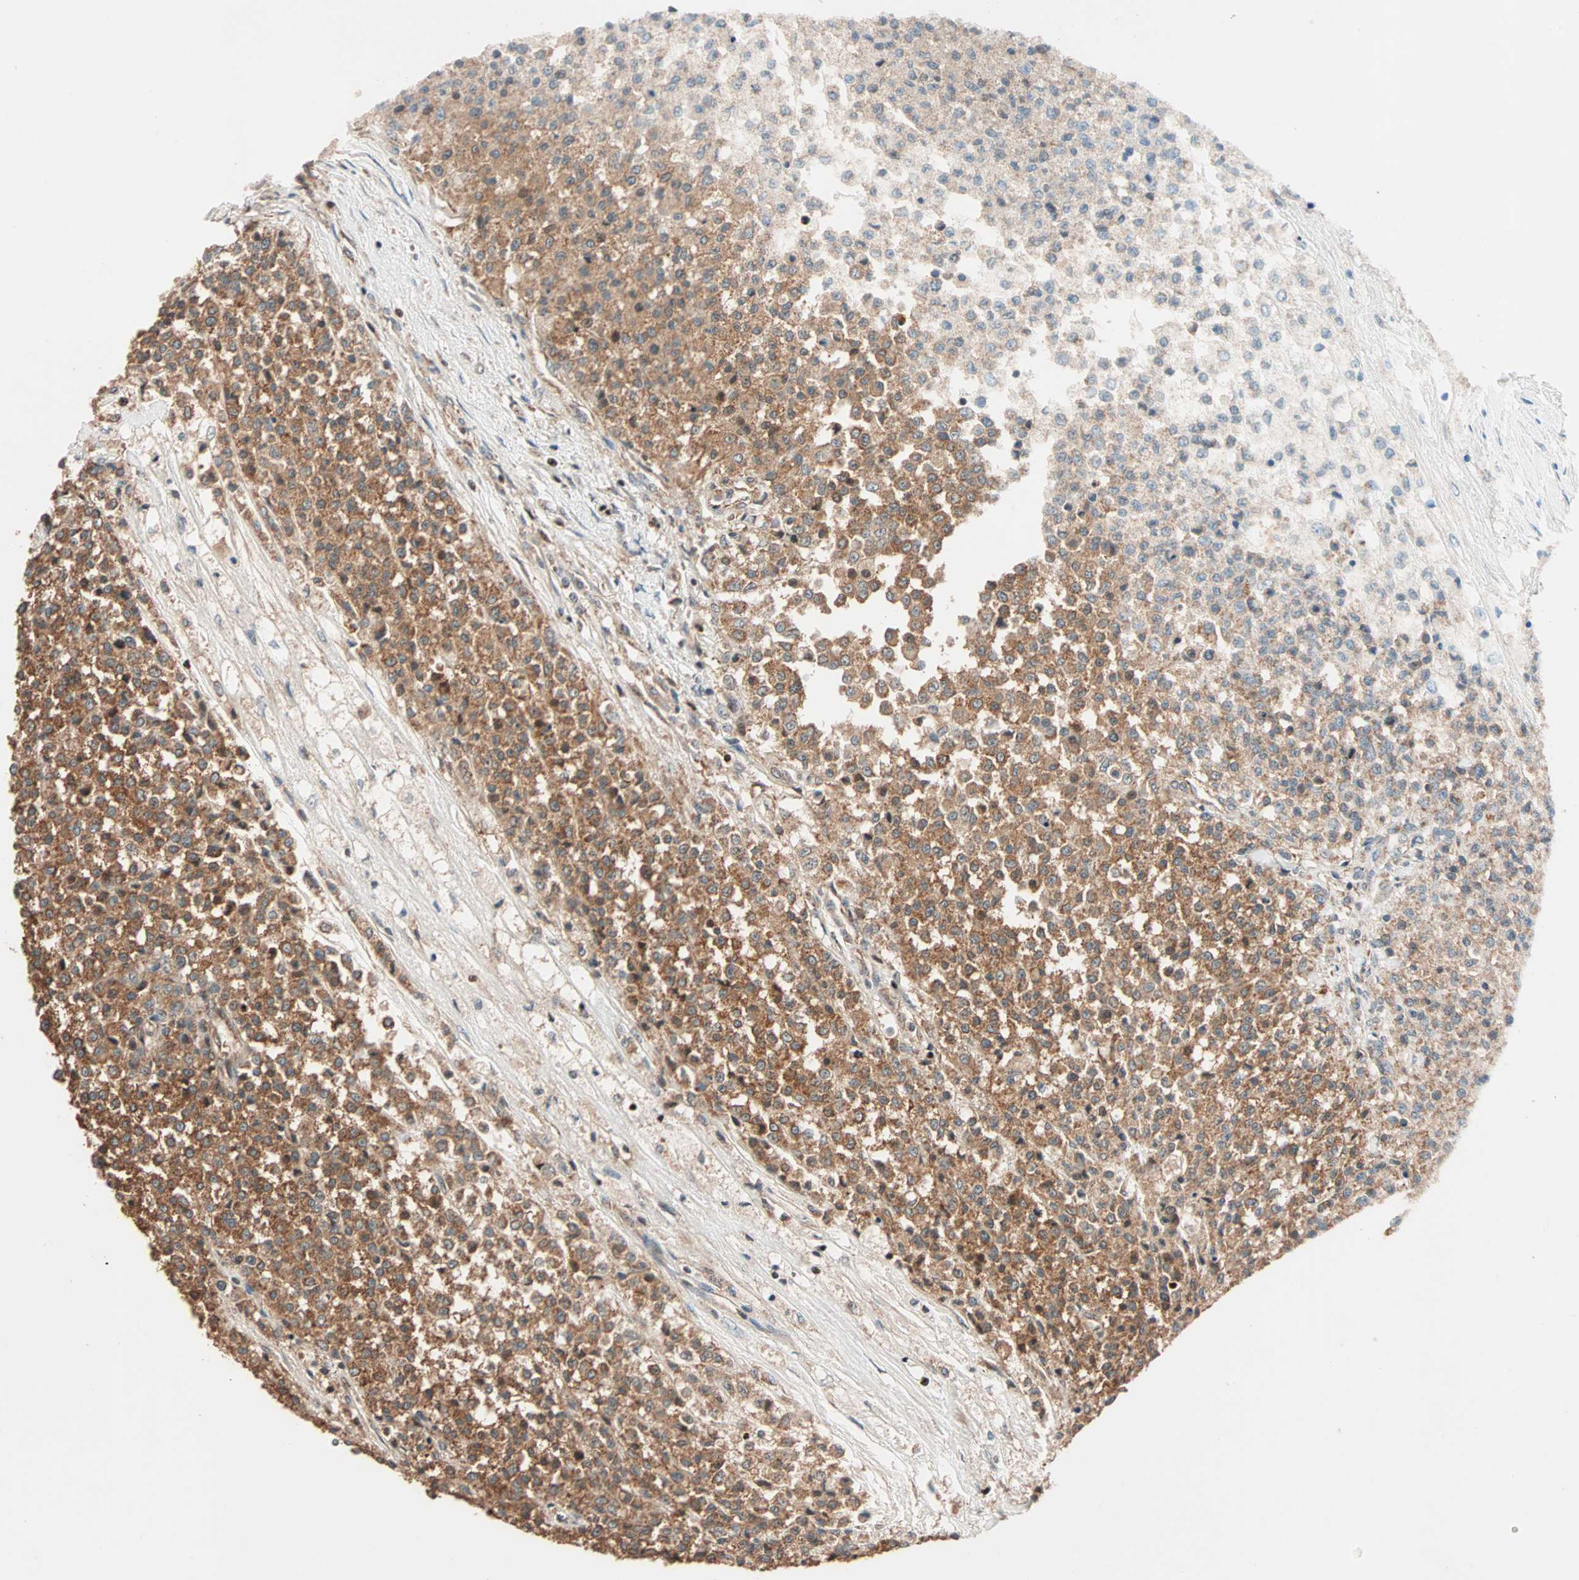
{"staining": {"intensity": "moderate", "quantity": ">75%", "location": "cytoplasmic/membranous"}, "tissue": "testis cancer", "cell_type": "Tumor cells", "image_type": "cancer", "snomed": [{"axis": "morphology", "description": "Seminoma, NOS"}, {"axis": "topography", "description": "Testis"}], "caption": "This image shows immunohistochemistry staining of seminoma (testis), with medium moderate cytoplasmic/membranous staining in approximately >75% of tumor cells.", "gene": "HECW1", "patient": {"sex": "male", "age": 59}}